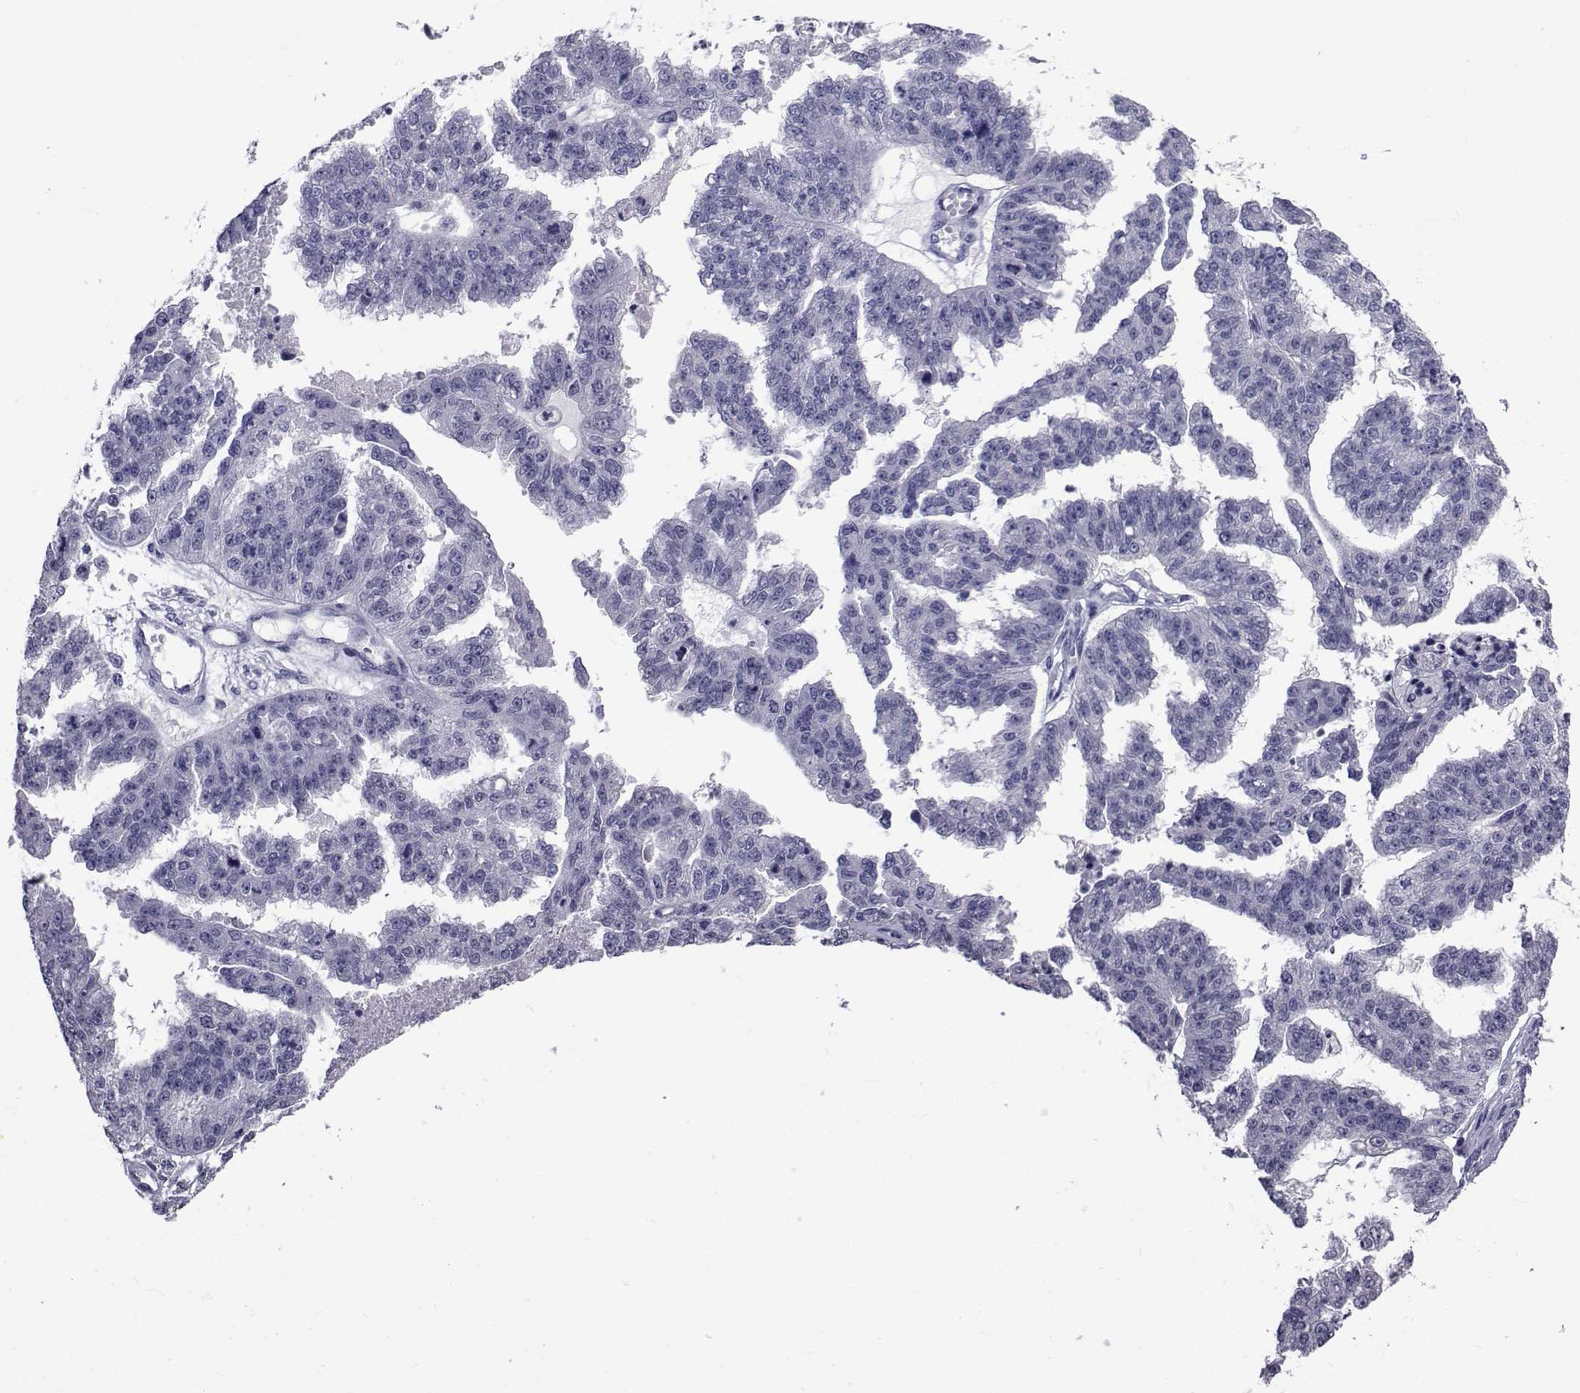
{"staining": {"intensity": "negative", "quantity": "none", "location": "none"}, "tissue": "ovarian cancer", "cell_type": "Tumor cells", "image_type": "cancer", "snomed": [{"axis": "morphology", "description": "Cystadenocarcinoma, serous, NOS"}, {"axis": "topography", "description": "Ovary"}], "caption": "The image reveals no staining of tumor cells in ovarian serous cystadenocarcinoma.", "gene": "SEMA5B", "patient": {"sex": "female", "age": 58}}